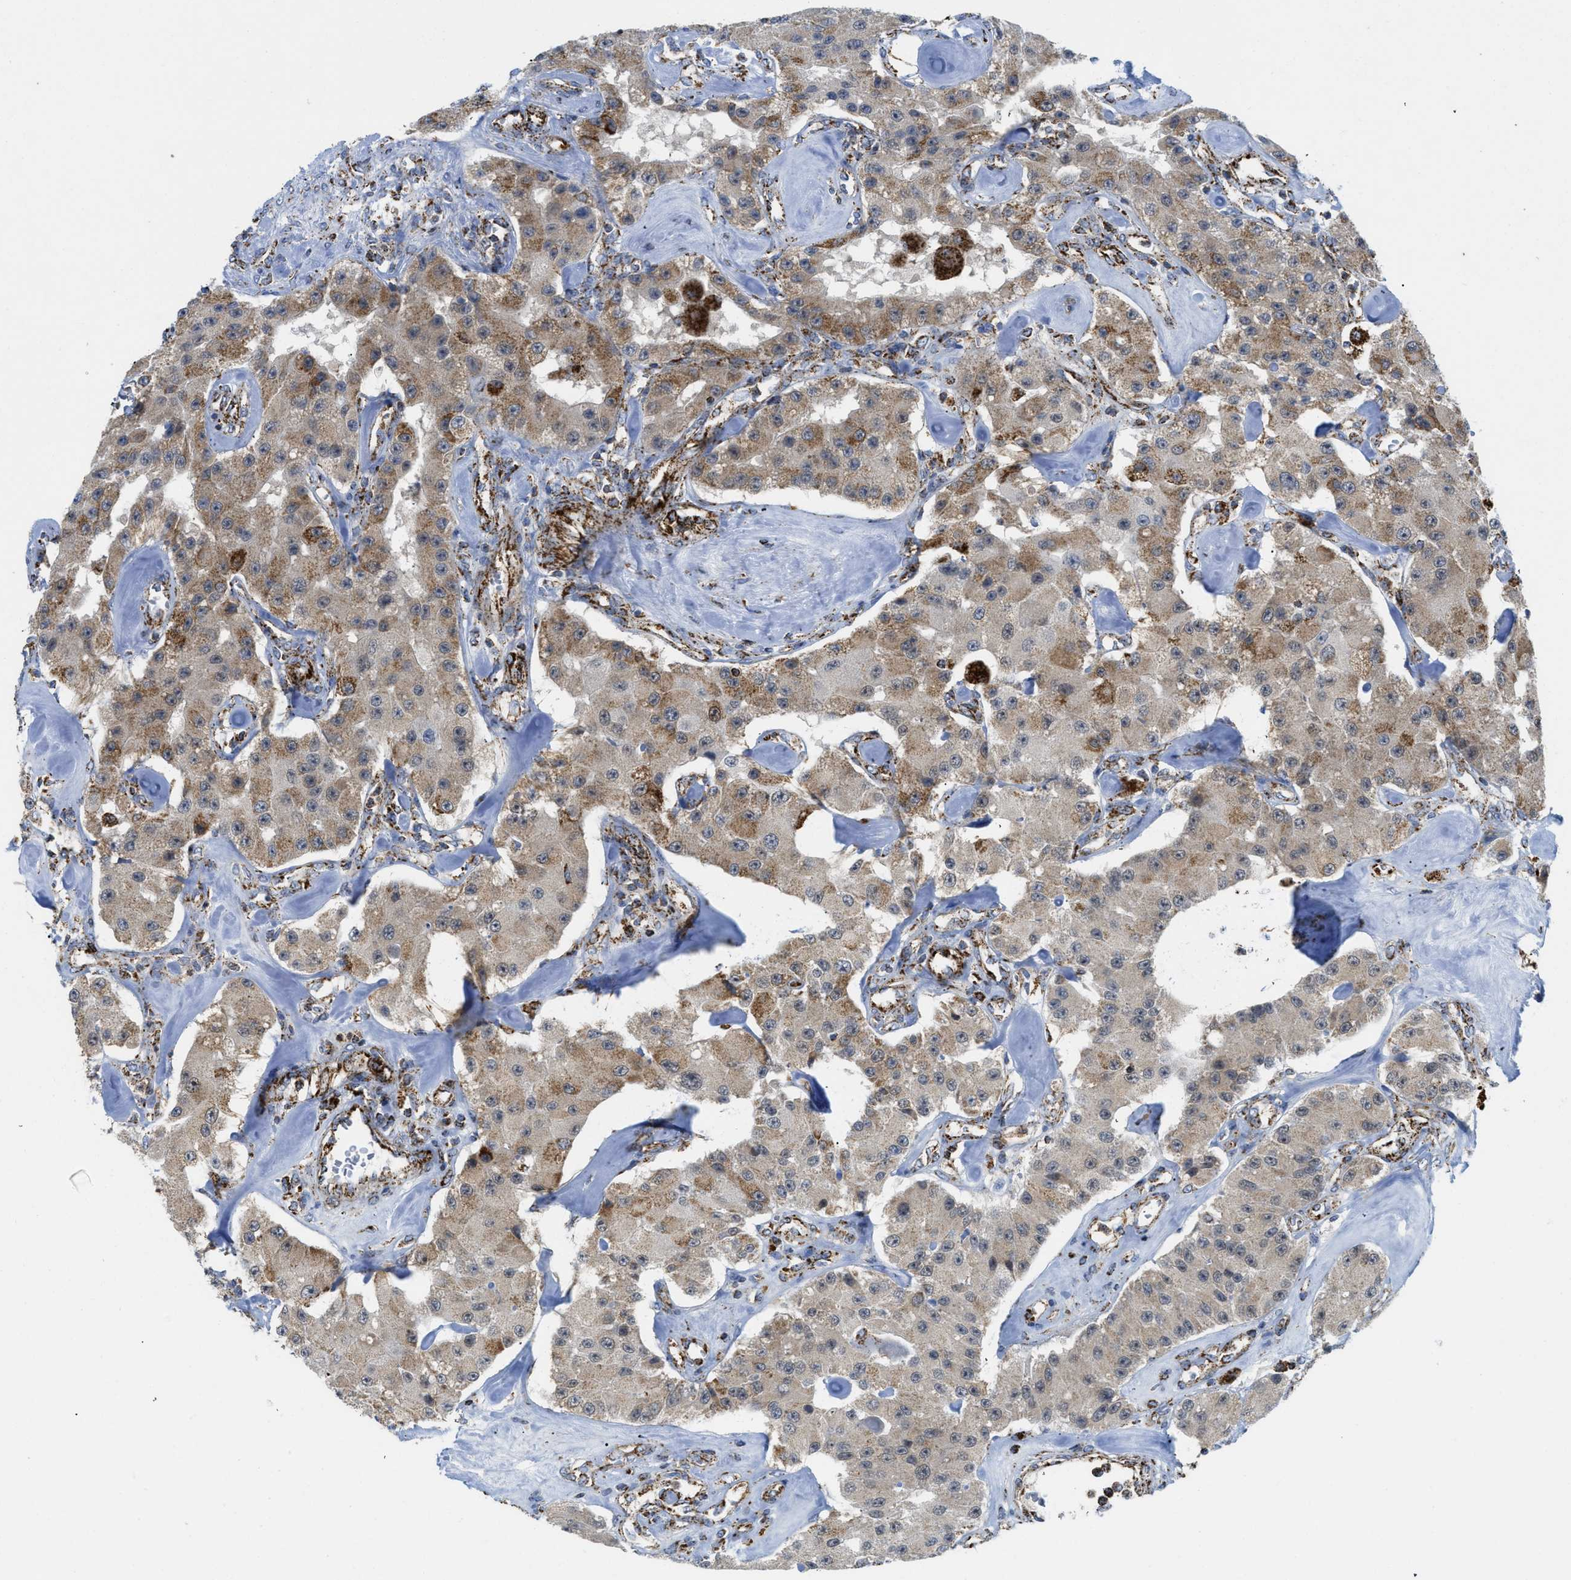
{"staining": {"intensity": "moderate", "quantity": ">75%", "location": "cytoplasmic/membranous"}, "tissue": "carcinoid", "cell_type": "Tumor cells", "image_type": "cancer", "snomed": [{"axis": "morphology", "description": "Carcinoid, malignant, NOS"}, {"axis": "topography", "description": "Pancreas"}], "caption": "A medium amount of moderate cytoplasmic/membranous expression is present in about >75% of tumor cells in carcinoid (malignant) tissue. (DAB (3,3'-diaminobenzidine) IHC with brightfield microscopy, high magnification).", "gene": "SQOR", "patient": {"sex": "male", "age": 41}}